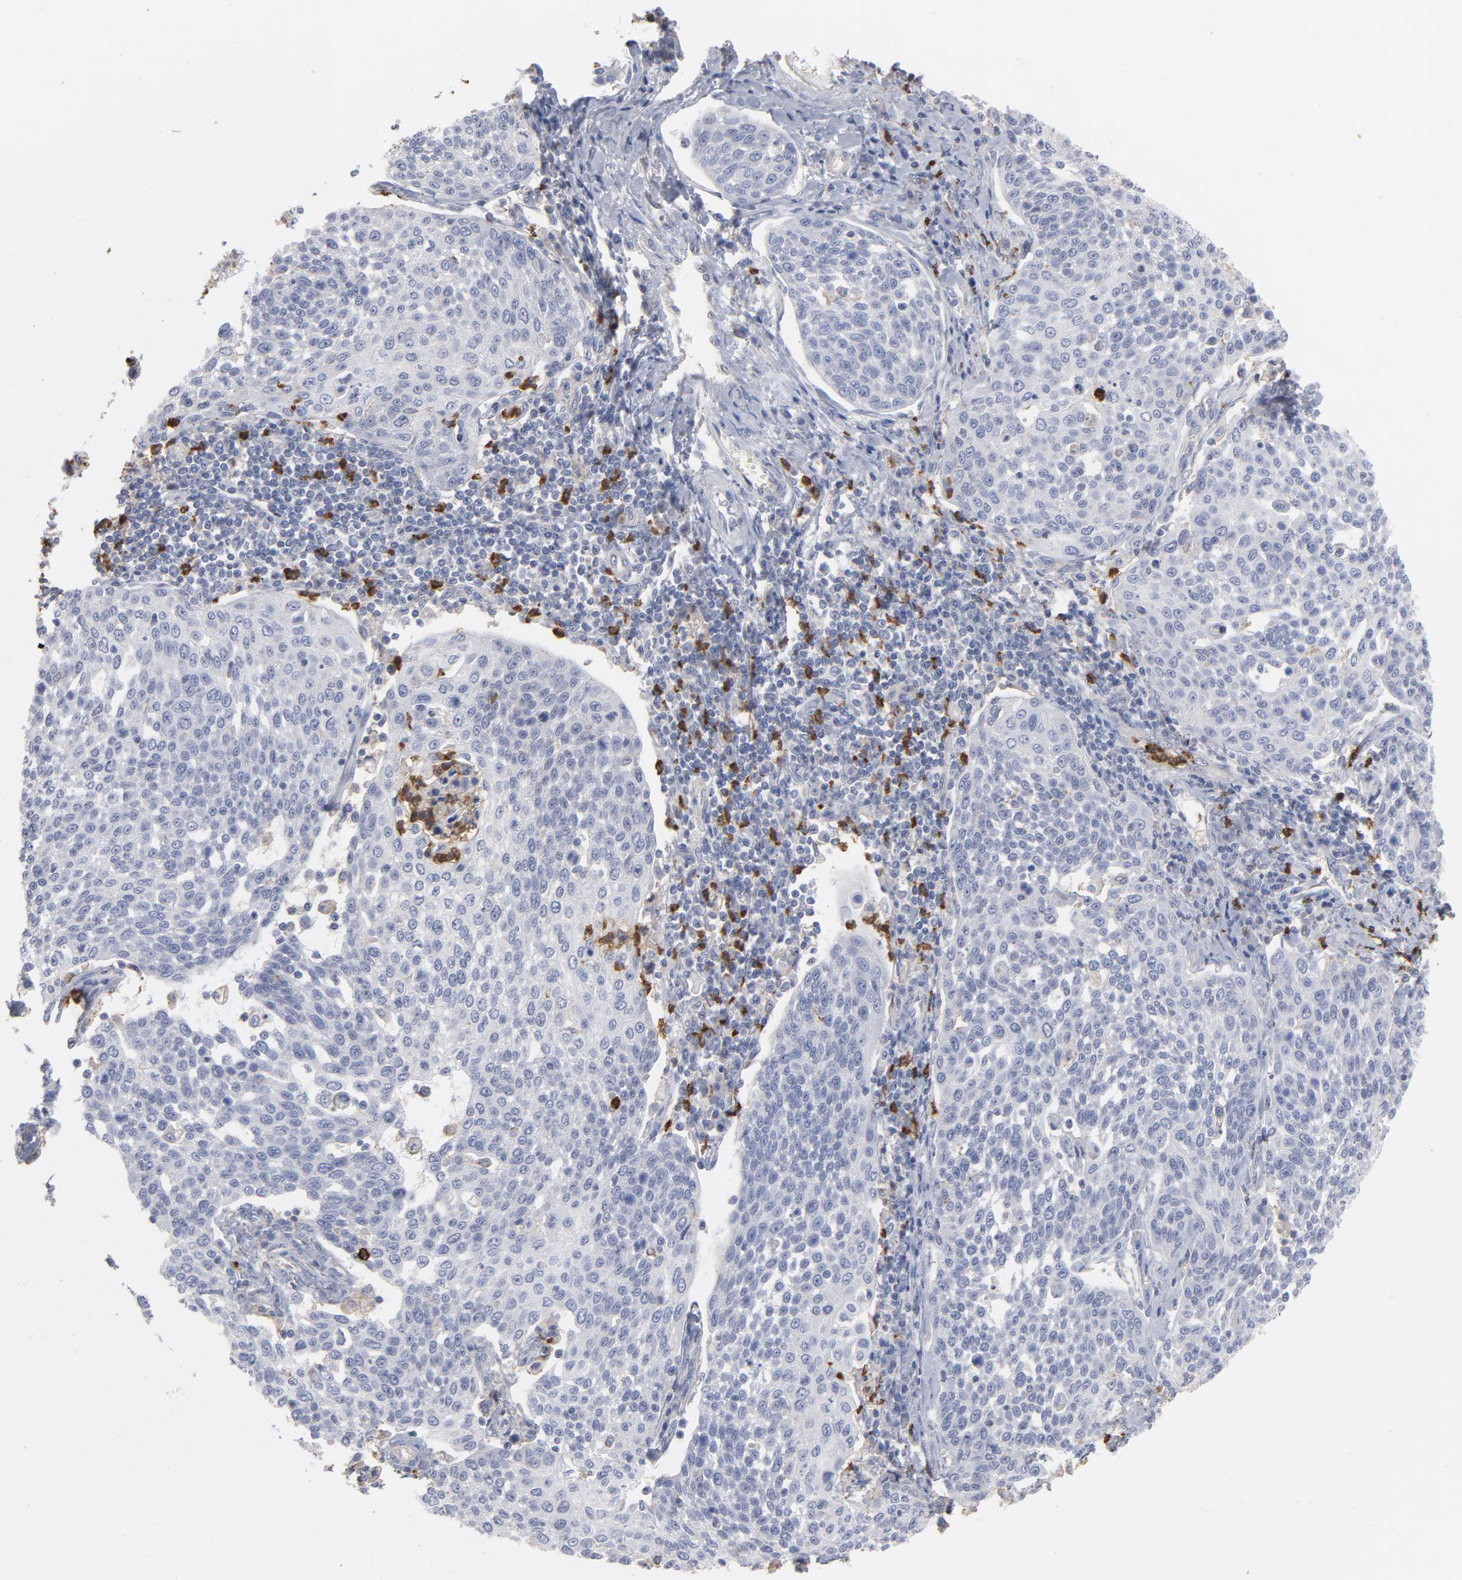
{"staining": {"intensity": "negative", "quantity": "none", "location": "none"}, "tissue": "cervical cancer", "cell_type": "Tumor cells", "image_type": "cancer", "snomed": [{"axis": "morphology", "description": "Squamous cell carcinoma, NOS"}, {"axis": "topography", "description": "Cervix"}], "caption": "Immunohistochemistry photomicrograph of human cervical cancer (squamous cell carcinoma) stained for a protein (brown), which demonstrates no expression in tumor cells.", "gene": "PNMA1", "patient": {"sex": "female", "age": 34}}